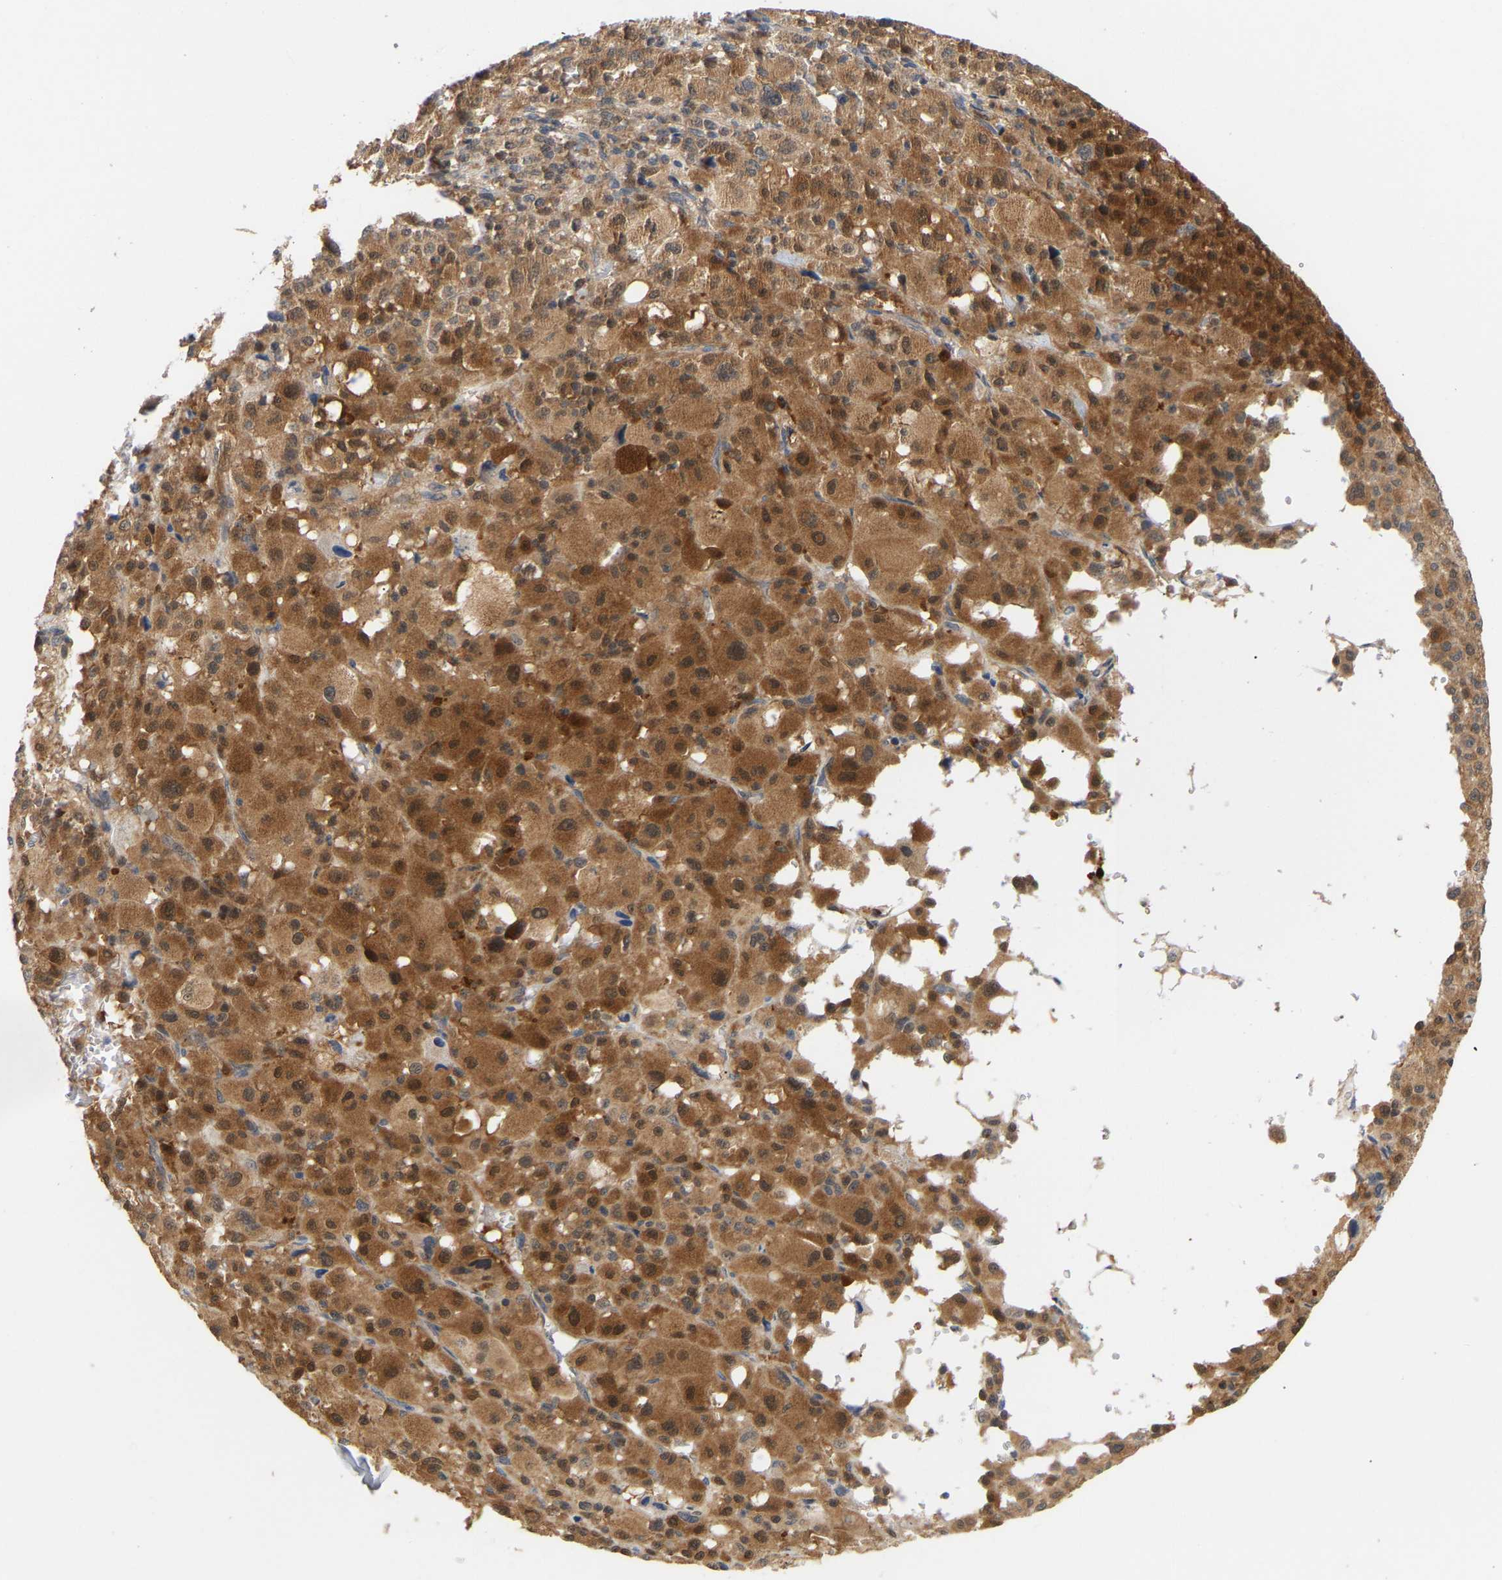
{"staining": {"intensity": "moderate", "quantity": ">75%", "location": "cytoplasmic/membranous,nuclear"}, "tissue": "melanoma", "cell_type": "Tumor cells", "image_type": "cancer", "snomed": [{"axis": "morphology", "description": "Malignant melanoma, Metastatic site"}, {"axis": "topography", "description": "Skin"}], "caption": "Immunohistochemical staining of melanoma shows moderate cytoplasmic/membranous and nuclear protein expression in approximately >75% of tumor cells.", "gene": "TPMT", "patient": {"sex": "female", "age": 74}}